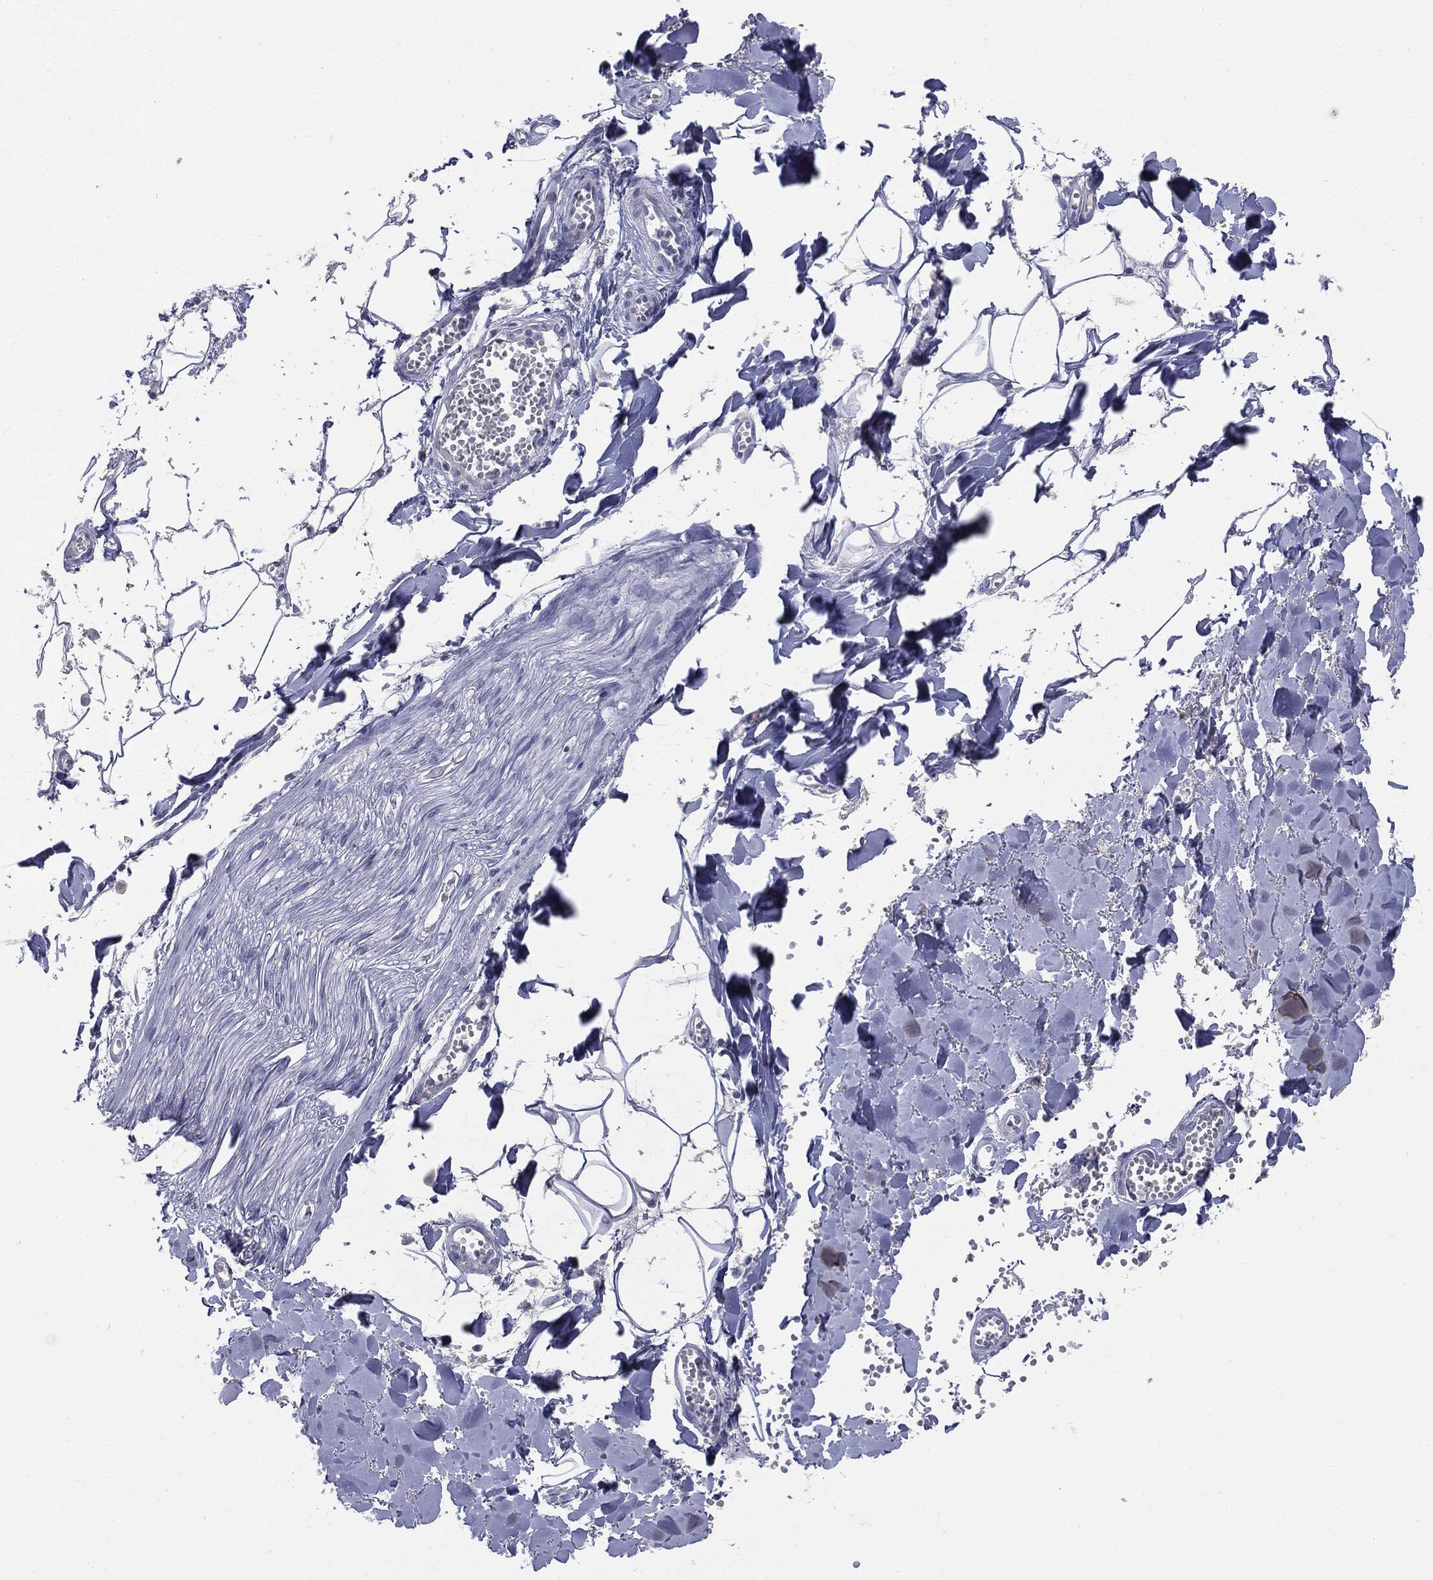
{"staining": {"intensity": "negative", "quantity": "none", "location": "none"}, "tissue": "soft tissue", "cell_type": "Fibroblasts", "image_type": "normal", "snomed": [{"axis": "morphology", "description": "Normal tissue, NOS"}, {"axis": "morphology", "description": "Squamous cell carcinoma, NOS"}, {"axis": "topography", "description": "Cartilage tissue"}, {"axis": "topography", "description": "Lung"}], "caption": "This is an immunohistochemistry (IHC) micrograph of normal human soft tissue. There is no staining in fibroblasts.", "gene": "TSHB", "patient": {"sex": "male", "age": 66}}